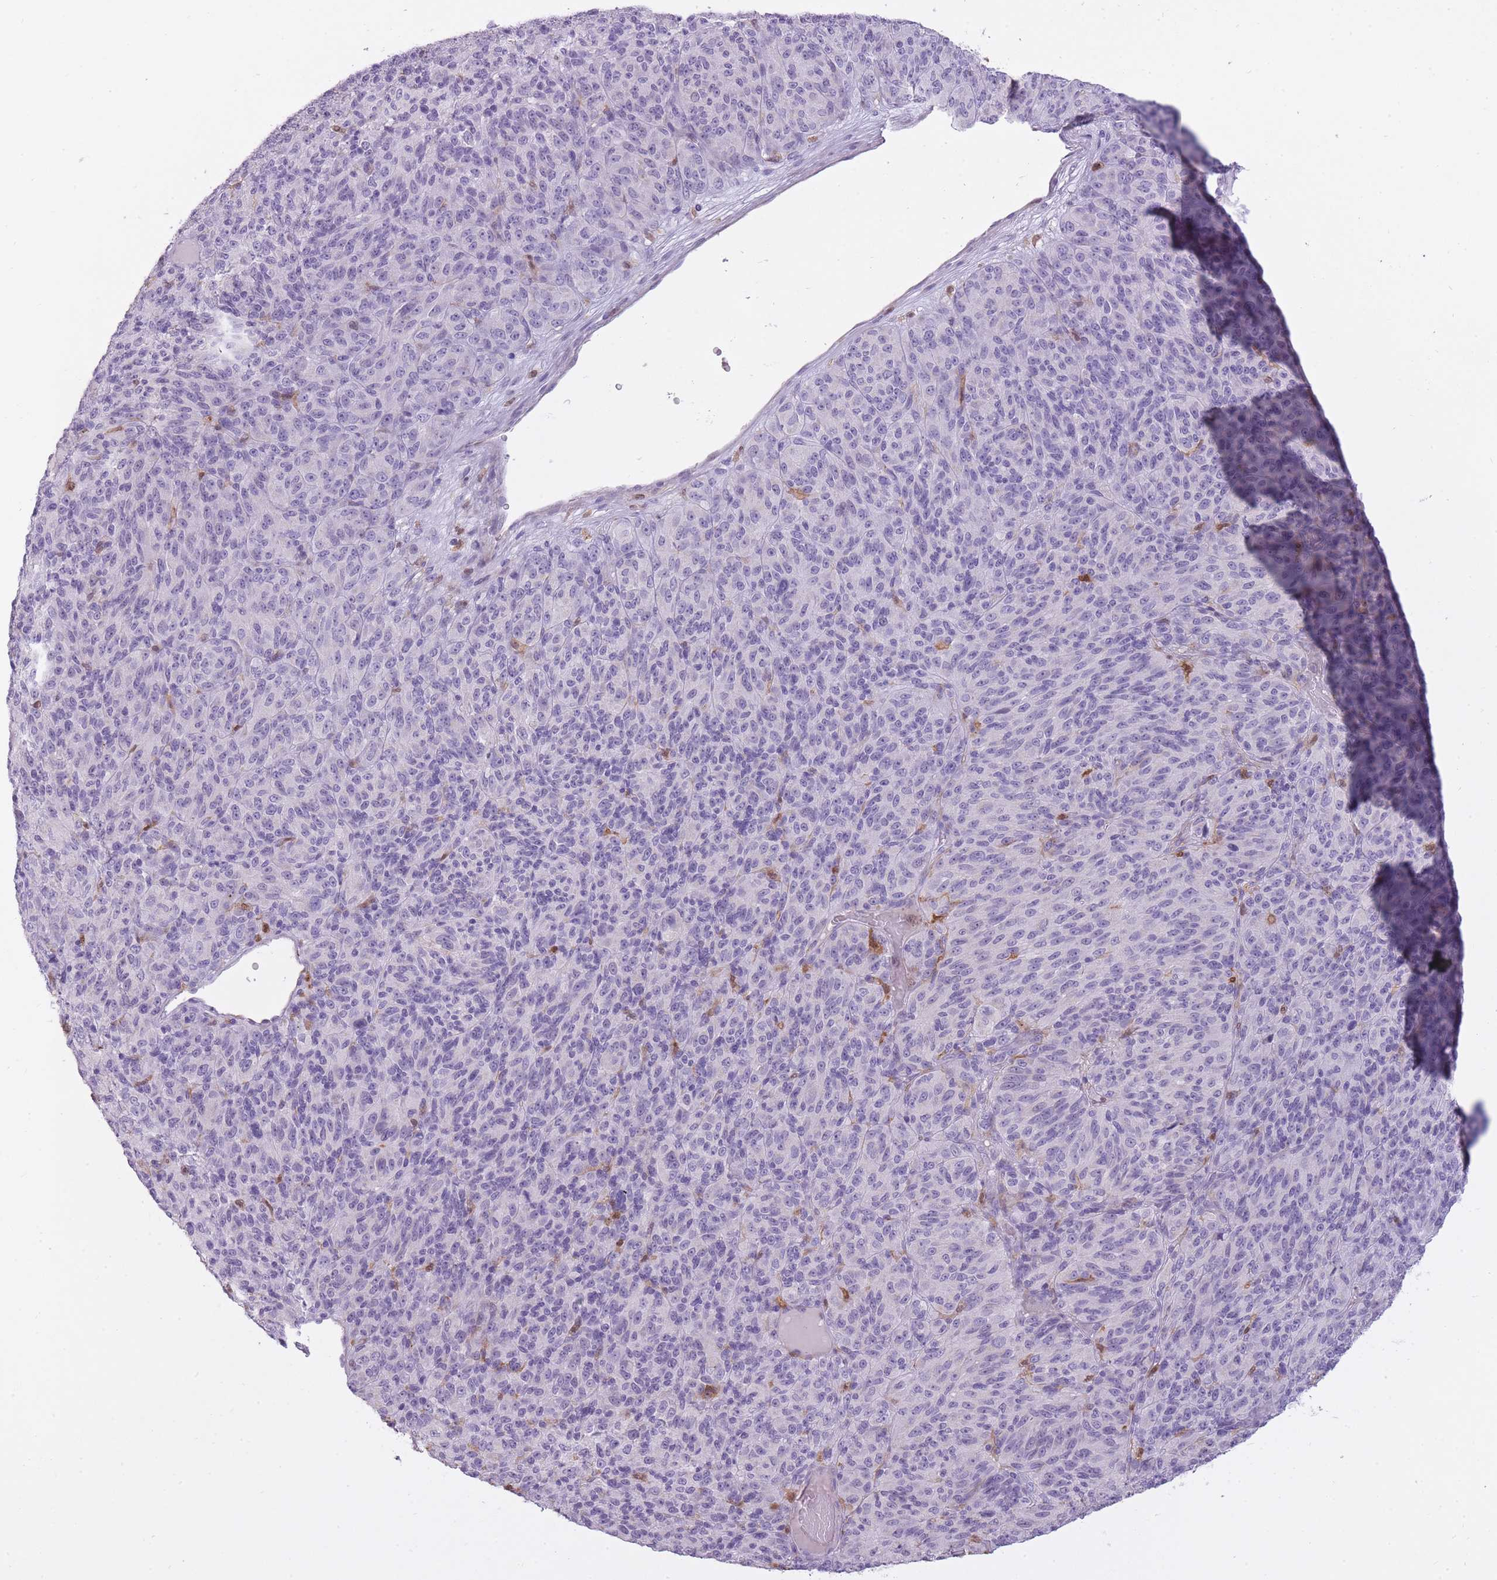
{"staining": {"intensity": "negative", "quantity": "none", "location": "none"}, "tissue": "melanoma", "cell_type": "Tumor cells", "image_type": "cancer", "snomed": [{"axis": "morphology", "description": "Malignant melanoma, Metastatic site"}, {"axis": "topography", "description": "Brain"}], "caption": "Immunohistochemistry of human melanoma shows no expression in tumor cells.", "gene": "LGALS9", "patient": {"sex": "female", "age": 56}}